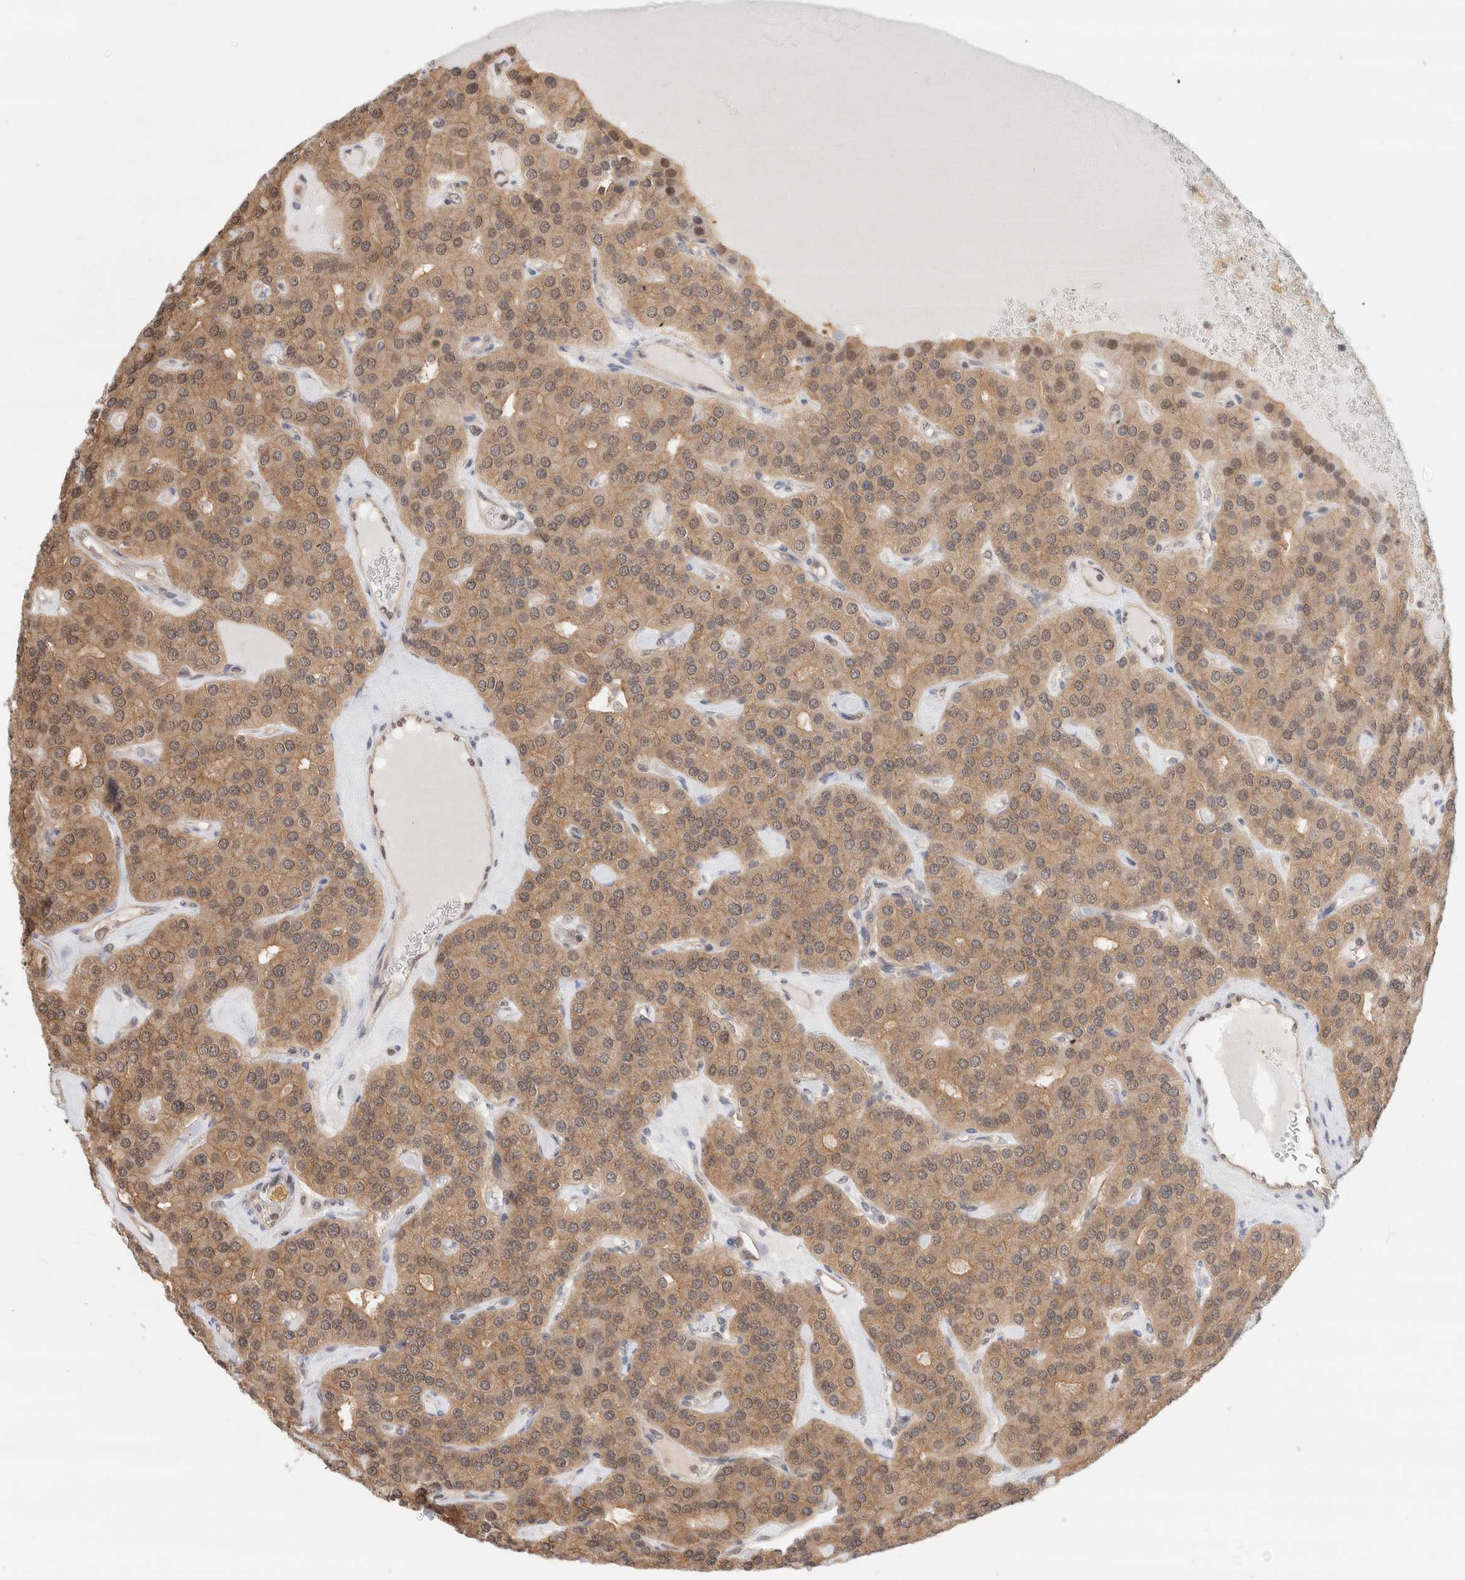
{"staining": {"intensity": "moderate", "quantity": ">75%", "location": "cytoplasmic/membranous"}, "tissue": "parathyroid gland", "cell_type": "Glandular cells", "image_type": "normal", "snomed": [{"axis": "morphology", "description": "Normal tissue, NOS"}, {"axis": "morphology", "description": "Adenoma, NOS"}, {"axis": "topography", "description": "Parathyroid gland"}], "caption": "This image exhibits immunohistochemistry (IHC) staining of unremarkable parathyroid gland, with medium moderate cytoplasmic/membranous staining in approximately >75% of glandular cells.", "gene": "C17orf97", "patient": {"sex": "female", "age": 86}}